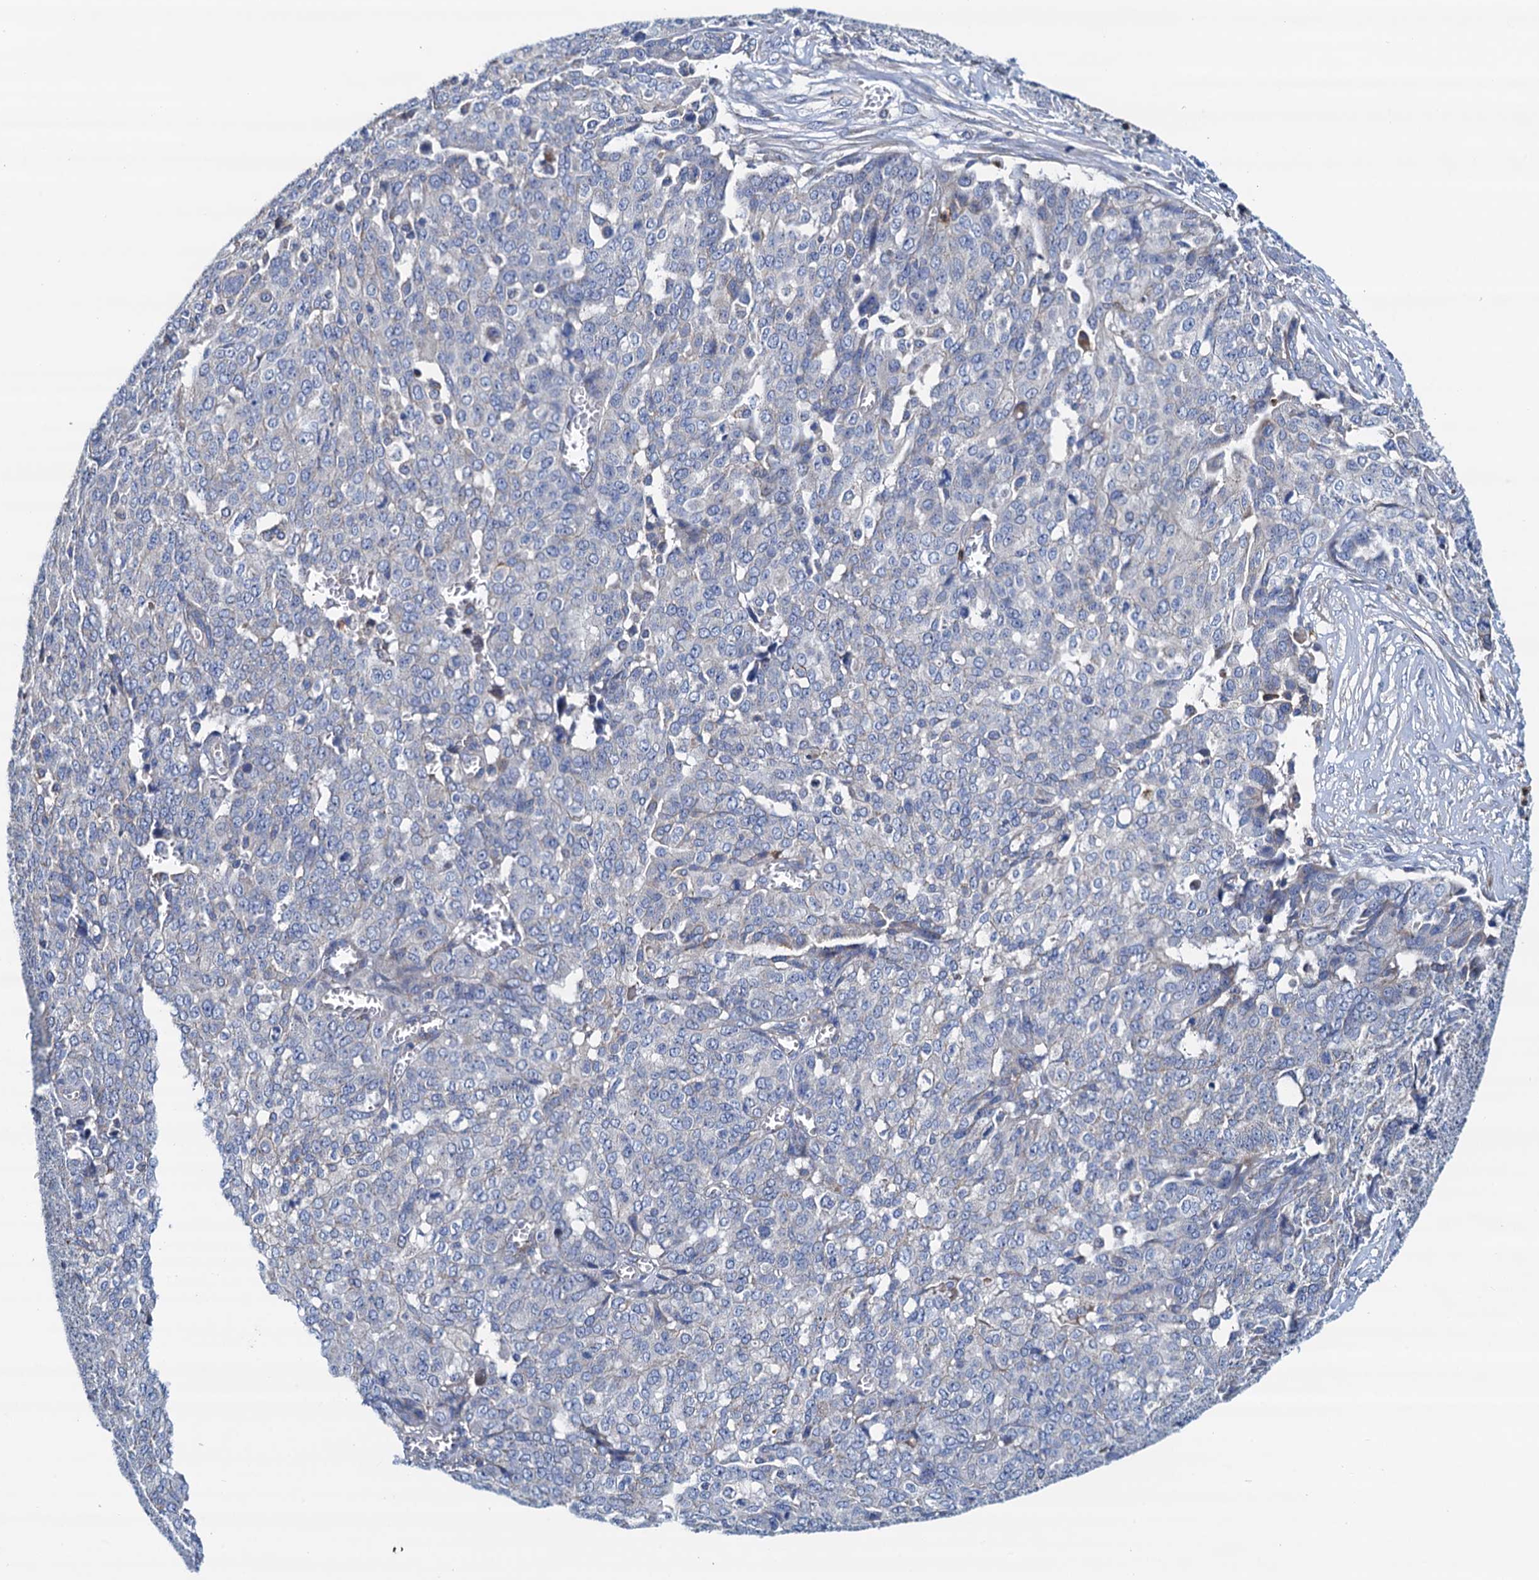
{"staining": {"intensity": "negative", "quantity": "none", "location": "none"}, "tissue": "ovarian cancer", "cell_type": "Tumor cells", "image_type": "cancer", "snomed": [{"axis": "morphology", "description": "Cystadenocarcinoma, serous, NOS"}, {"axis": "topography", "description": "Soft tissue"}, {"axis": "topography", "description": "Ovary"}], "caption": "High power microscopy photomicrograph of an IHC histopathology image of ovarian cancer, revealing no significant staining in tumor cells.", "gene": "RASSF9", "patient": {"sex": "female", "age": 57}}